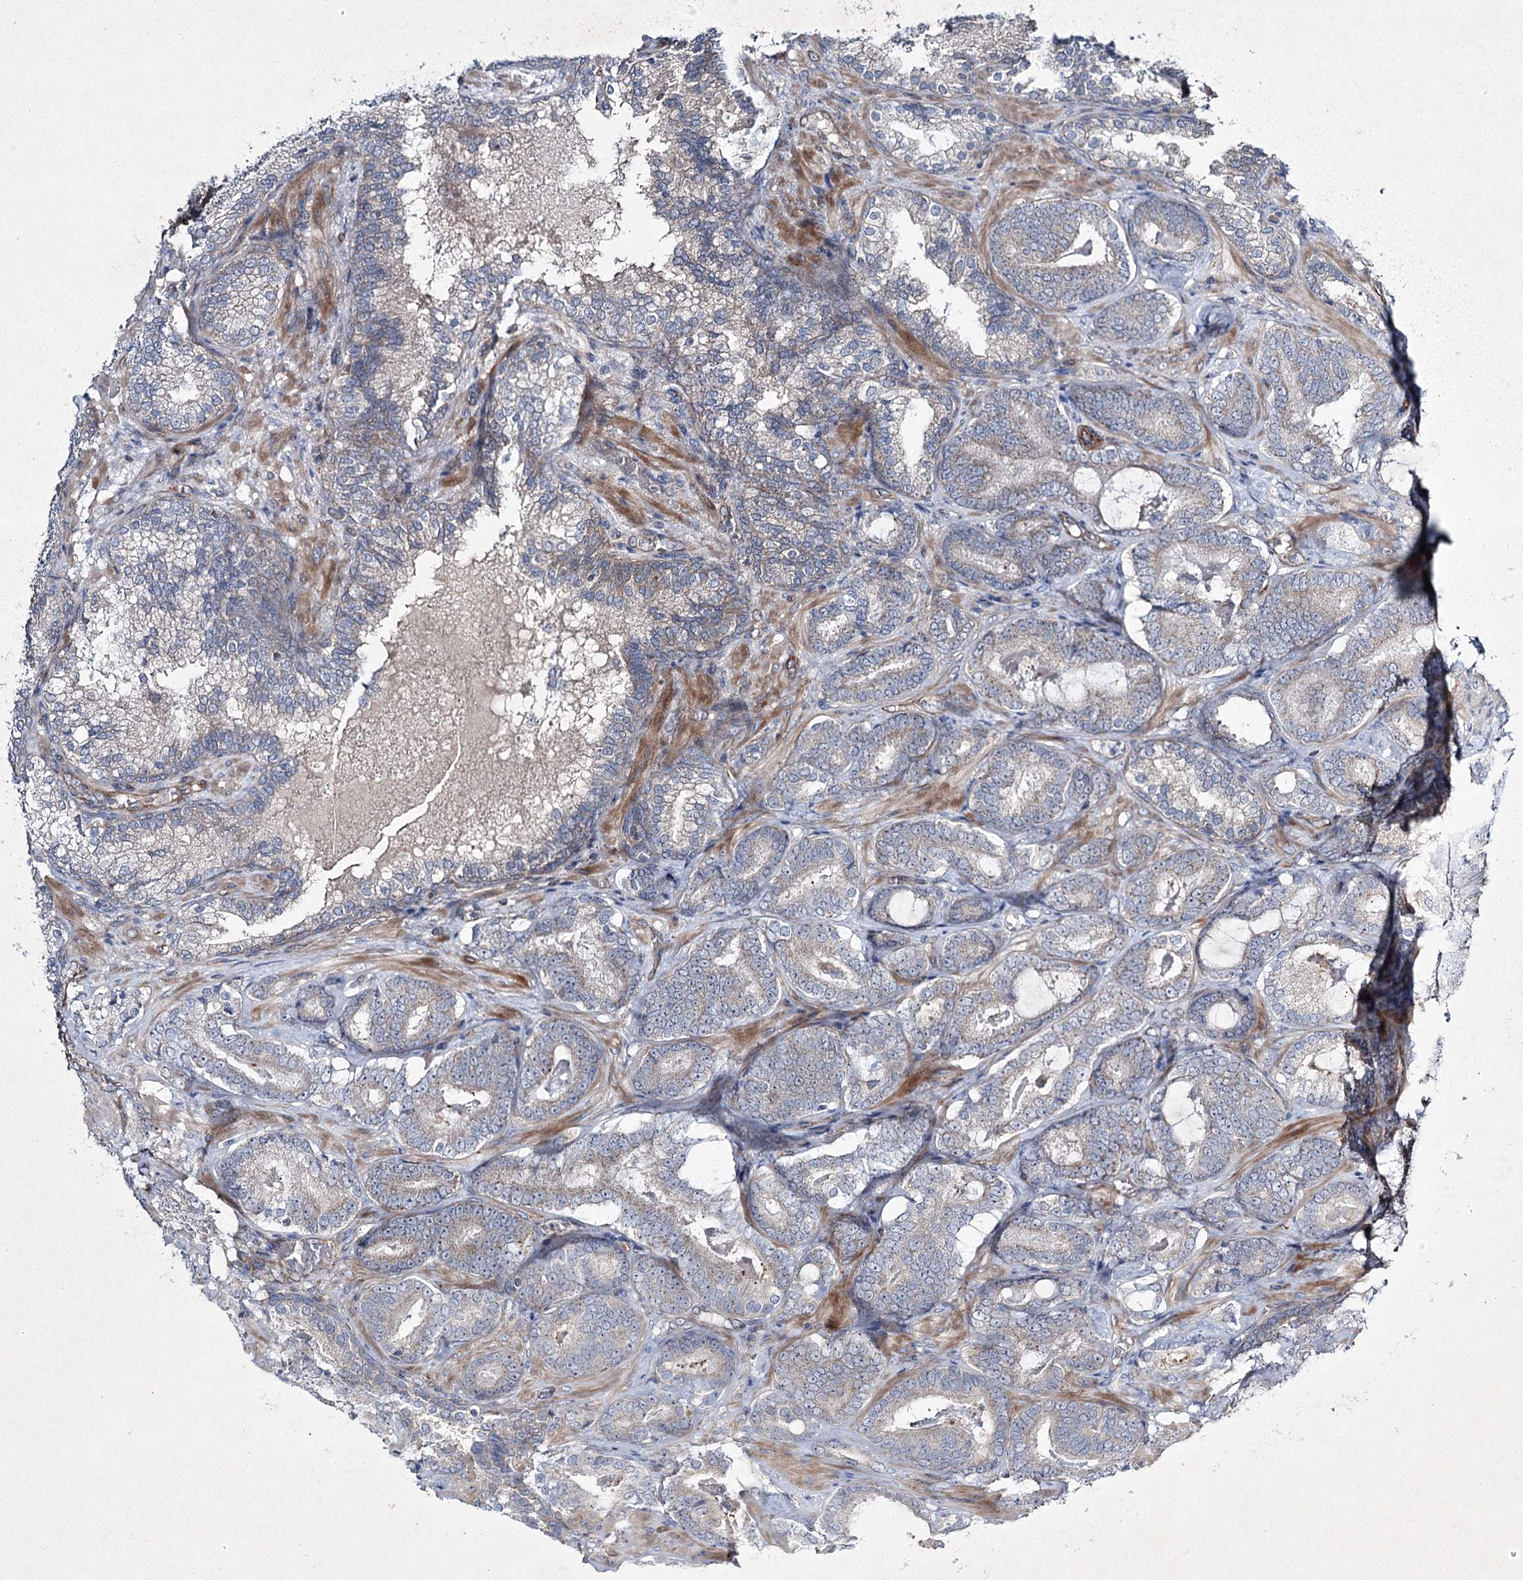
{"staining": {"intensity": "weak", "quantity": "<25%", "location": "cytoplasmic/membranous"}, "tissue": "prostate cancer", "cell_type": "Tumor cells", "image_type": "cancer", "snomed": [{"axis": "morphology", "description": "Adenocarcinoma, Low grade"}, {"axis": "topography", "description": "Prostate"}], "caption": "This is a histopathology image of immunohistochemistry staining of low-grade adenocarcinoma (prostate), which shows no positivity in tumor cells. (DAB (3,3'-diaminobenzidine) immunohistochemistry visualized using brightfield microscopy, high magnification).", "gene": "KIAA0825", "patient": {"sex": "male", "age": 60}}